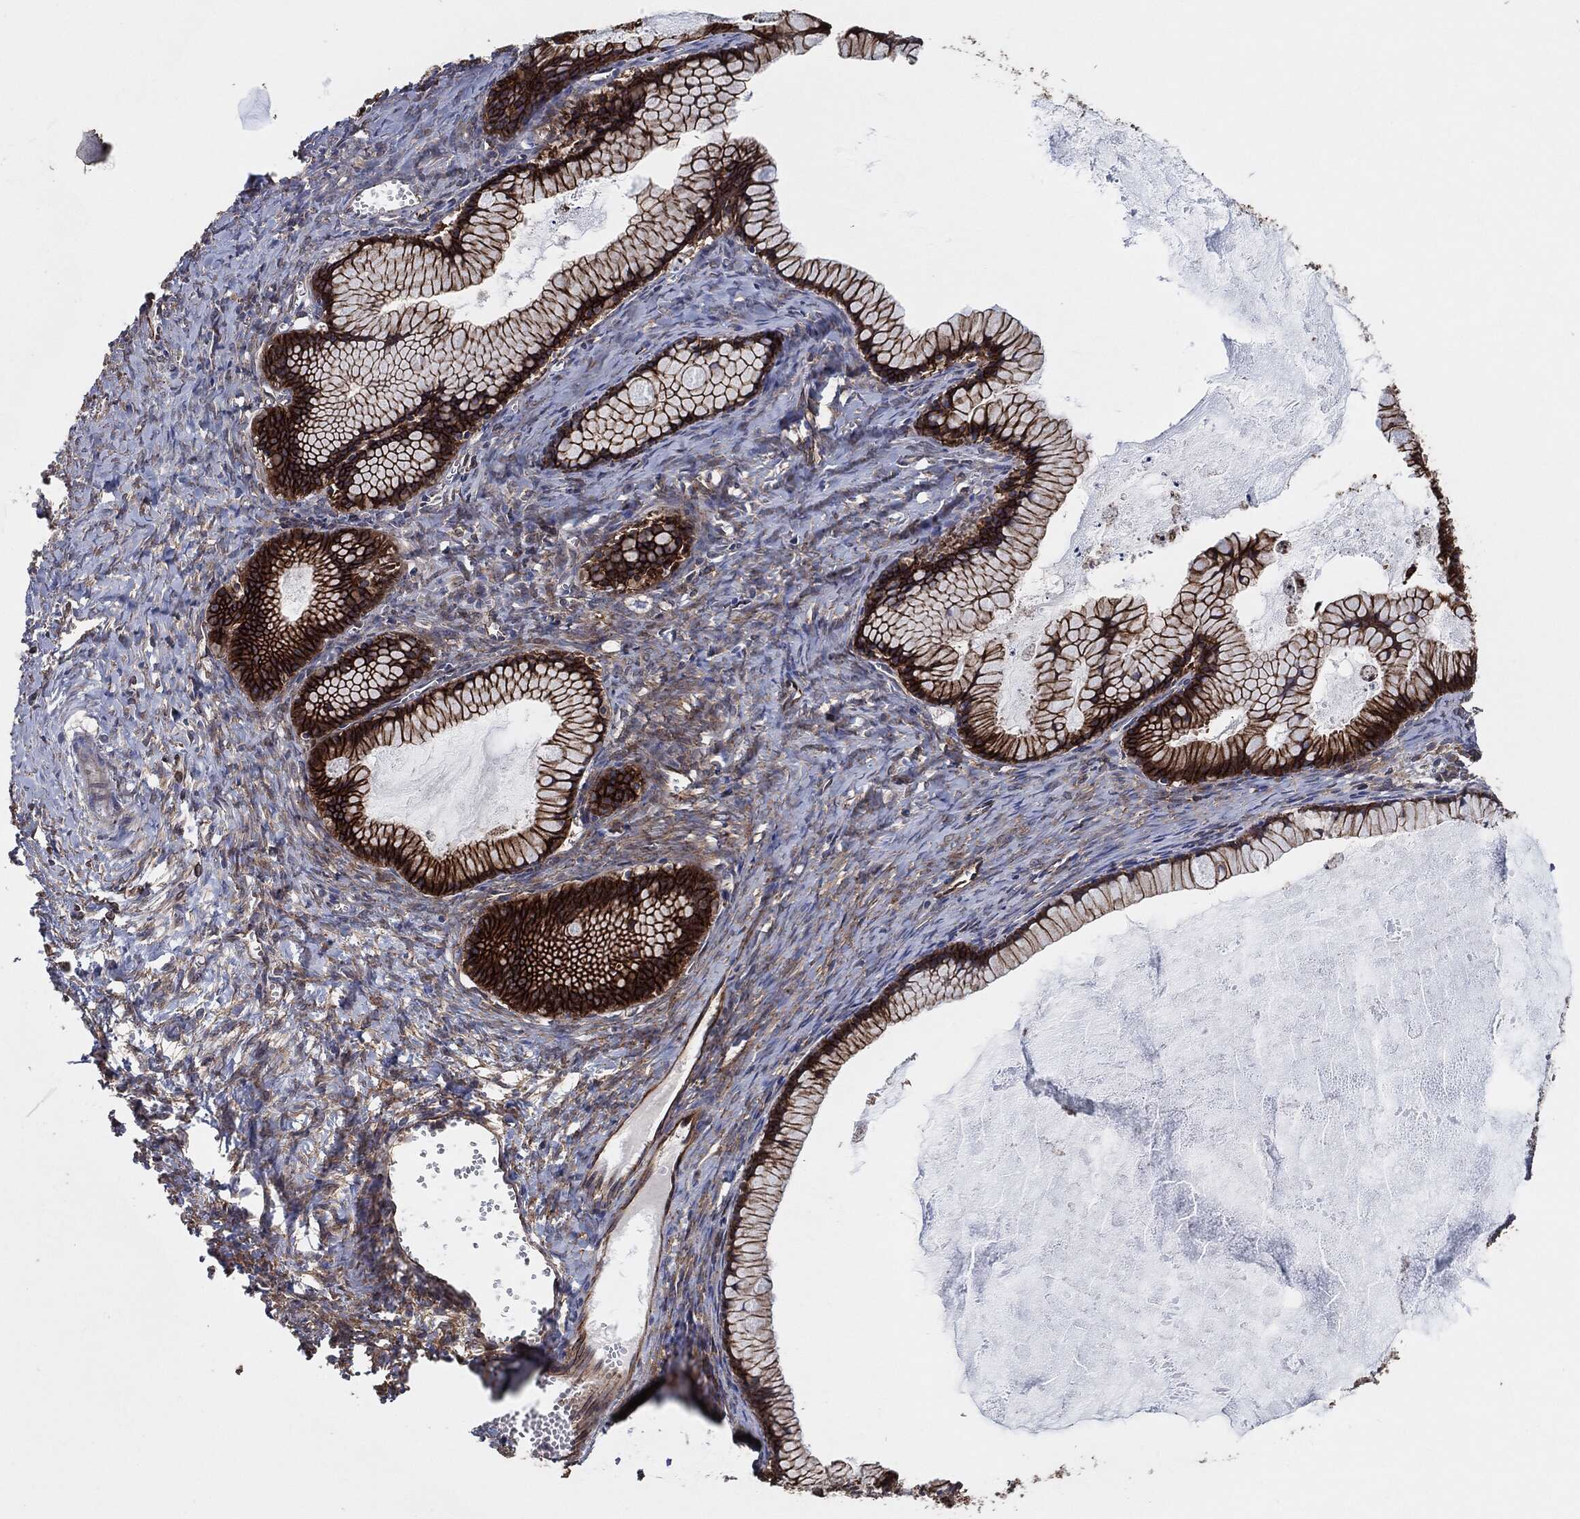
{"staining": {"intensity": "strong", "quantity": ">75%", "location": "cytoplasmic/membranous"}, "tissue": "ovarian cancer", "cell_type": "Tumor cells", "image_type": "cancer", "snomed": [{"axis": "morphology", "description": "Cystadenocarcinoma, mucinous, NOS"}, {"axis": "topography", "description": "Ovary"}], "caption": "A brown stain labels strong cytoplasmic/membranous staining of a protein in ovarian cancer (mucinous cystadenocarcinoma) tumor cells. The staining was performed using DAB (3,3'-diaminobenzidine) to visualize the protein expression in brown, while the nuclei were stained in blue with hematoxylin (Magnification: 20x).", "gene": "CTNNA1", "patient": {"sex": "female", "age": 41}}